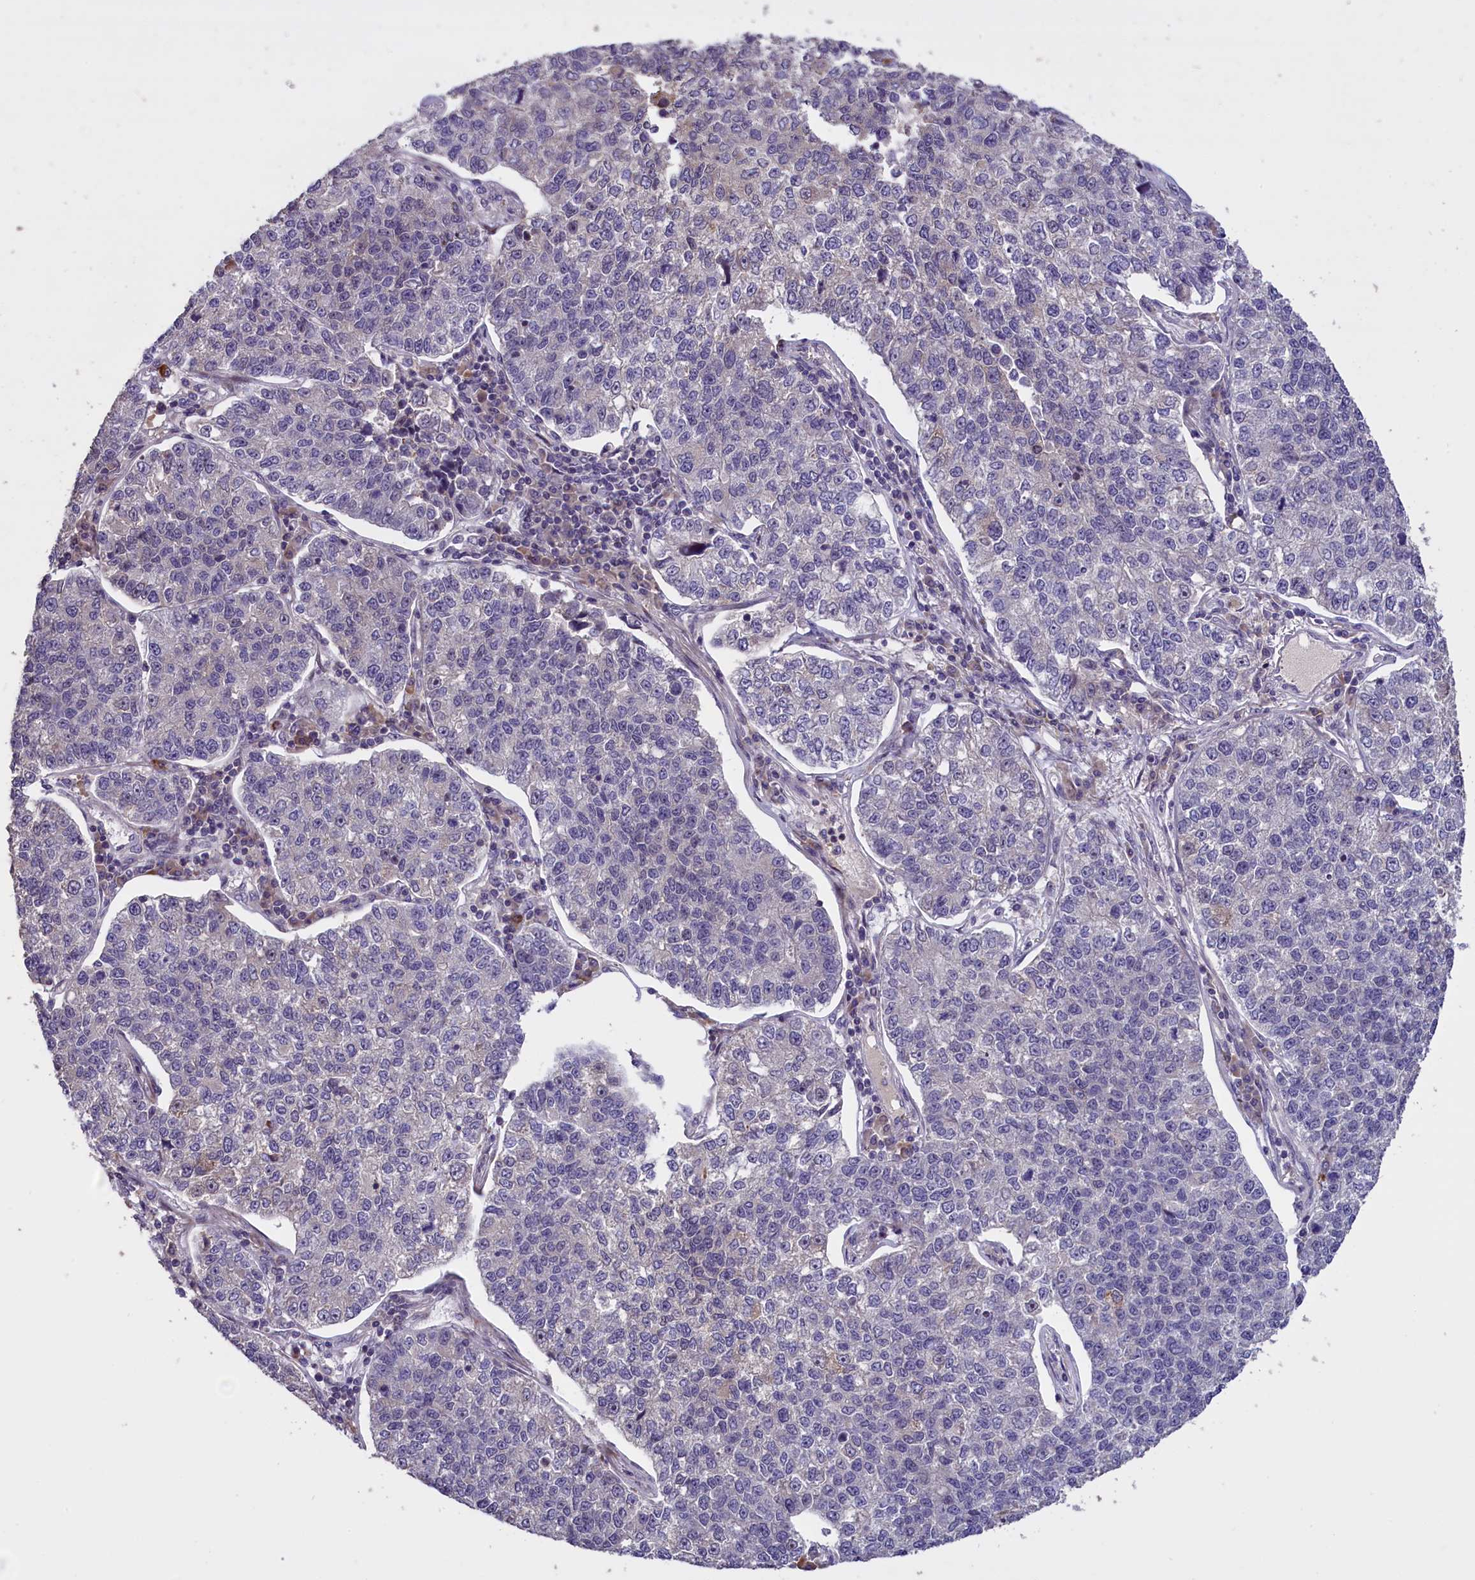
{"staining": {"intensity": "negative", "quantity": "none", "location": "none"}, "tissue": "lung cancer", "cell_type": "Tumor cells", "image_type": "cancer", "snomed": [{"axis": "morphology", "description": "Adenocarcinoma, NOS"}, {"axis": "topography", "description": "Lung"}], "caption": "Immunohistochemistry of human lung adenocarcinoma shows no staining in tumor cells.", "gene": "ENHO", "patient": {"sex": "male", "age": 49}}